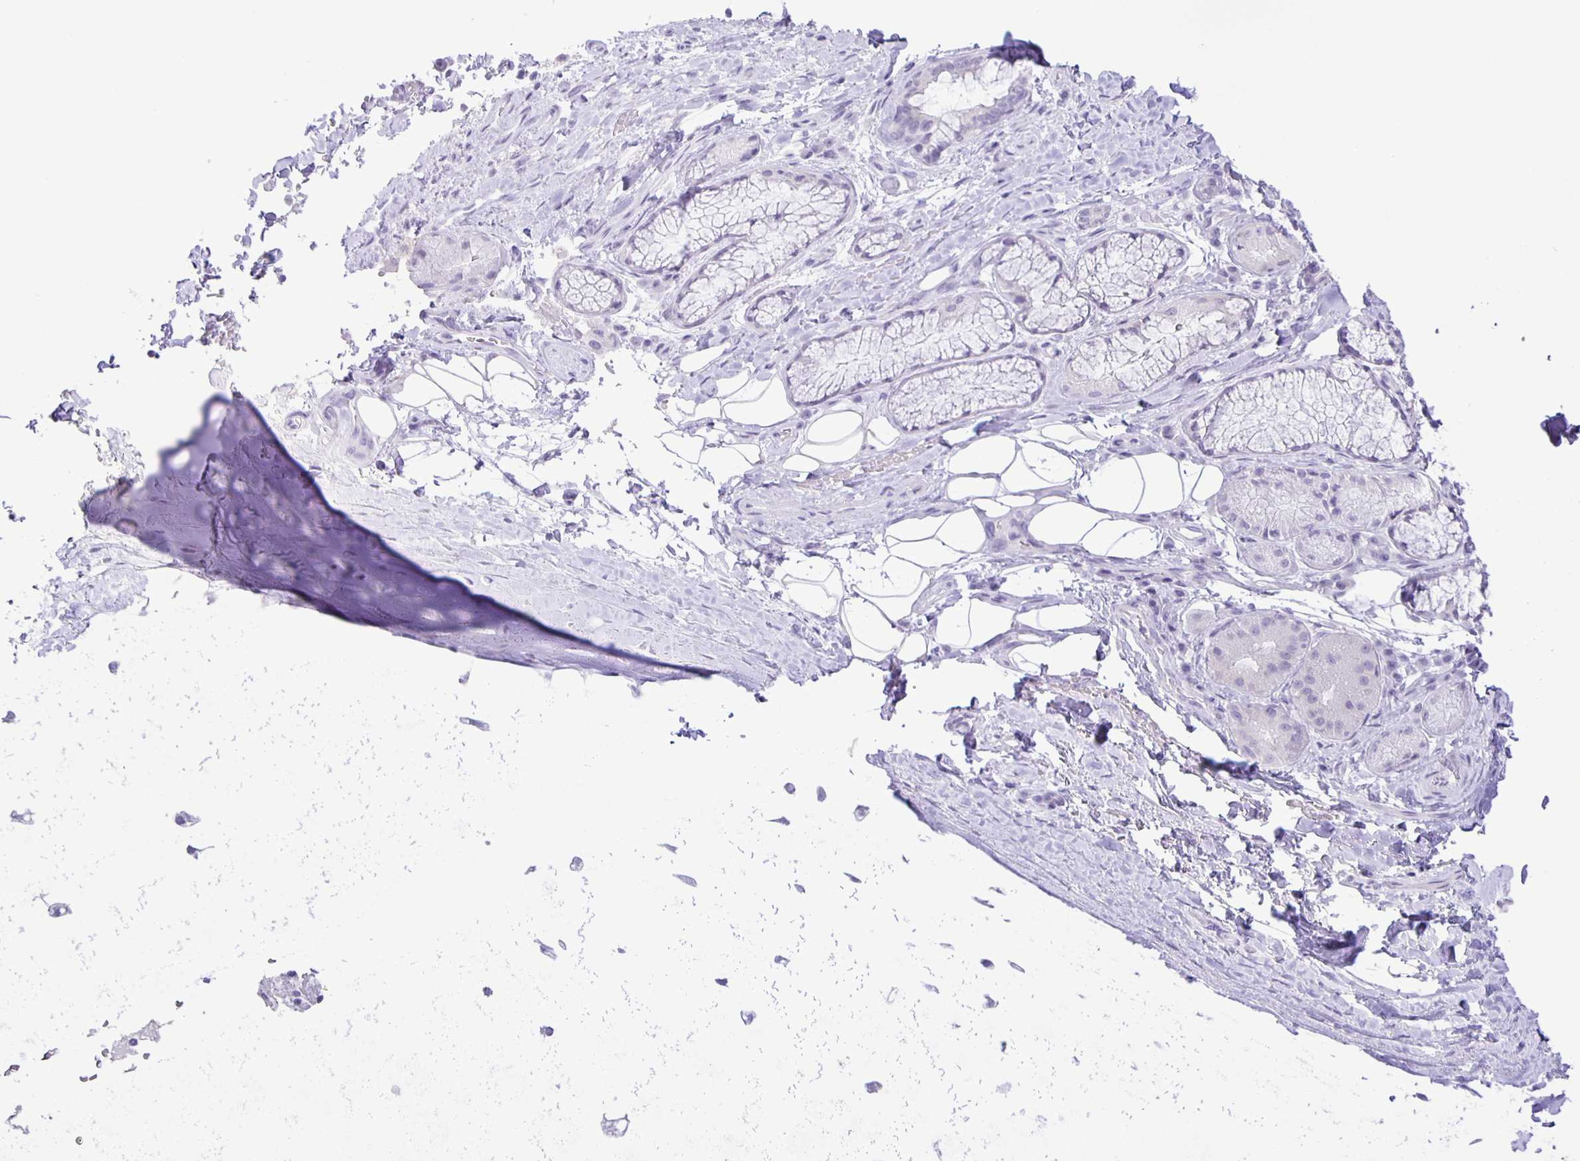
{"staining": {"intensity": "negative", "quantity": "none", "location": "none"}, "tissue": "adipose tissue", "cell_type": "Adipocytes", "image_type": "normal", "snomed": [{"axis": "morphology", "description": "Normal tissue, NOS"}, {"axis": "topography", "description": "Cartilage tissue"}, {"axis": "topography", "description": "Bronchus"}], "caption": "DAB (3,3'-diaminobenzidine) immunohistochemical staining of unremarkable adipose tissue exhibits no significant staining in adipocytes.", "gene": "EZHIP", "patient": {"sex": "male", "age": 64}}